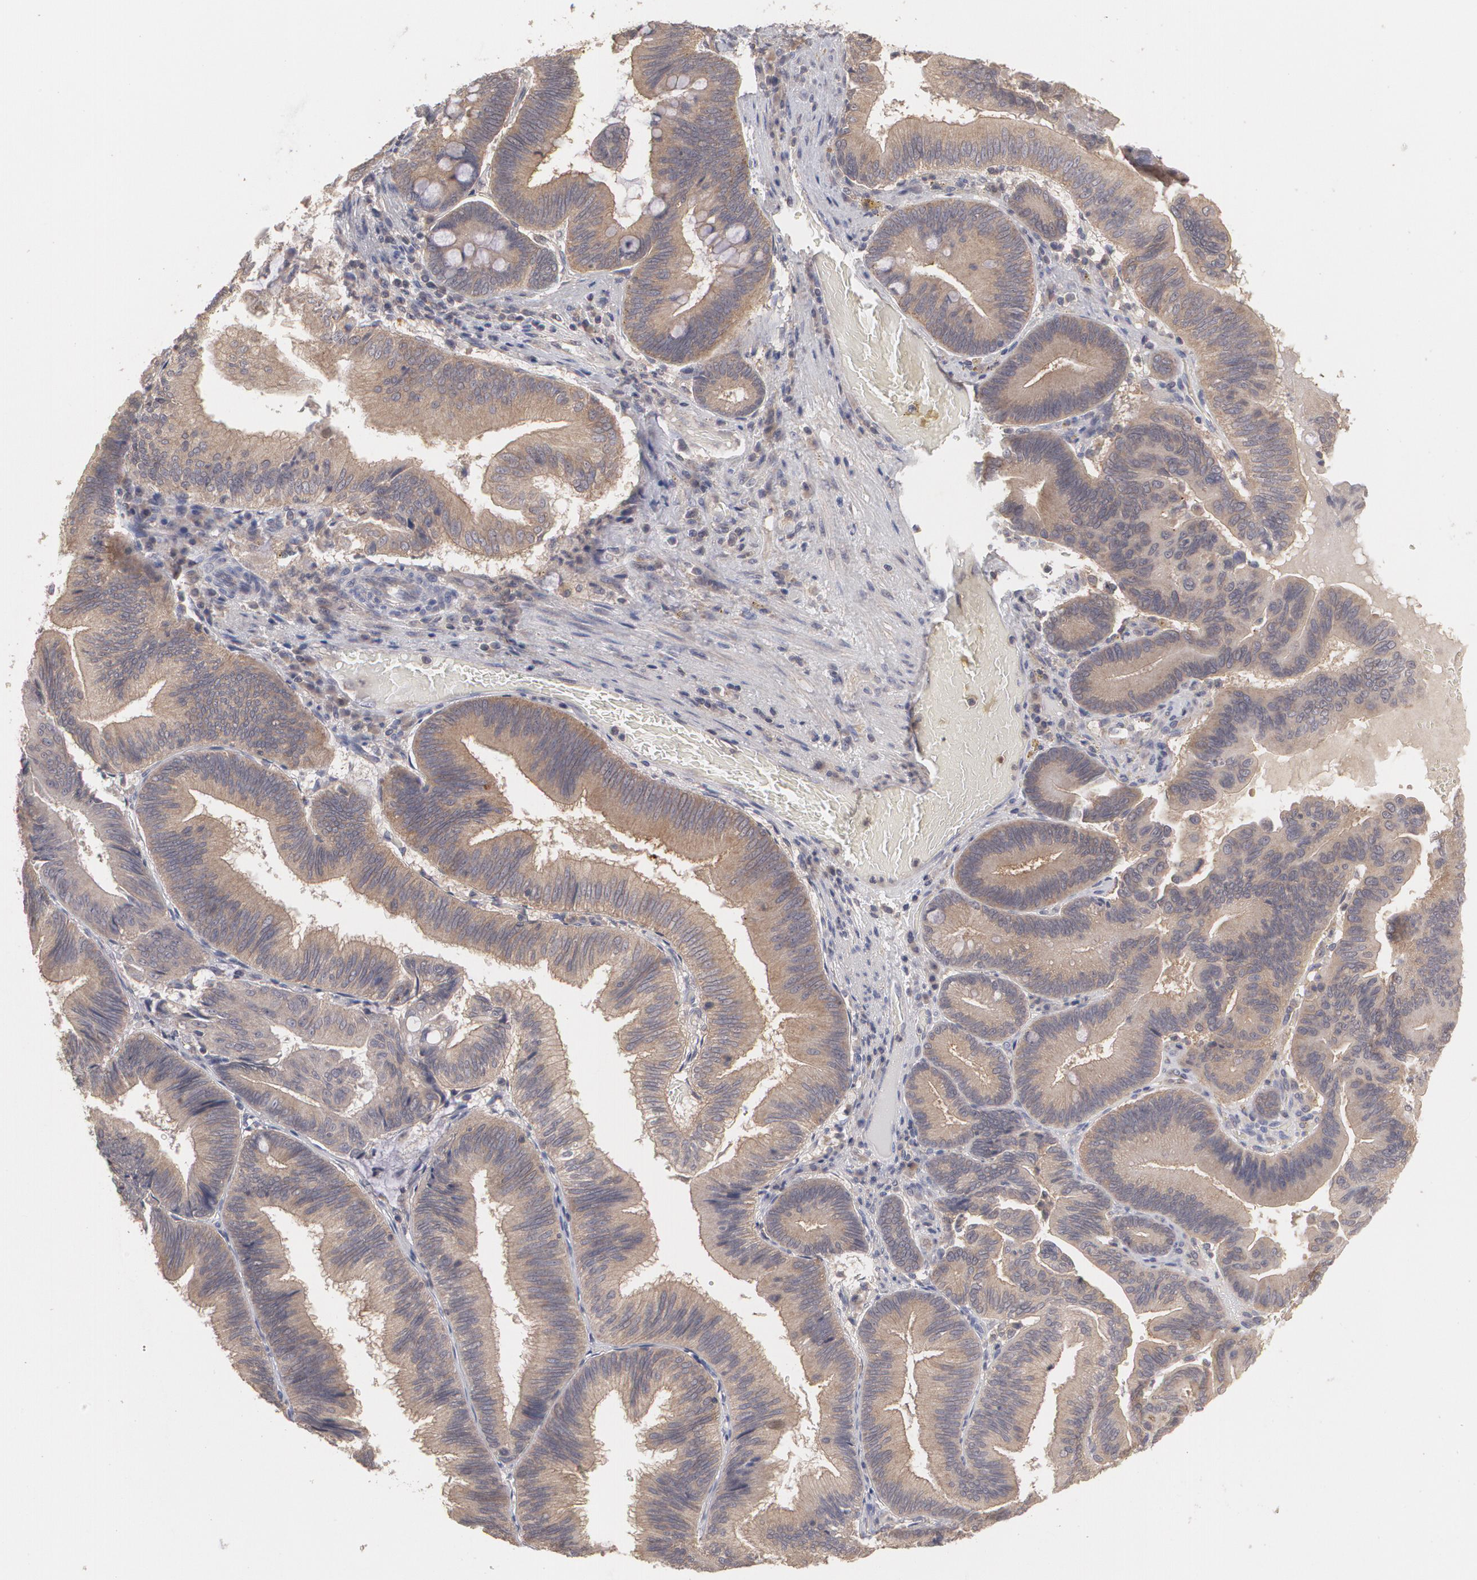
{"staining": {"intensity": "moderate", "quantity": ">75%", "location": "cytoplasmic/membranous"}, "tissue": "pancreatic cancer", "cell_type": "Tumor cells", "image_type": "cancer", "snomed": [{"axis": "morphology", "description": "Adenocarcinoma, NOS"}, {"axis": "topography", "description": "Pancreas"}], "caption": "Brown immunohistochemical staining in pancreatic adenocarcinoma displays moderate cytoplasmic/membranous staining in about >75% of tumor cells.", "gene": "ARF6", "patient": {"sex": "male", "age": 82}}